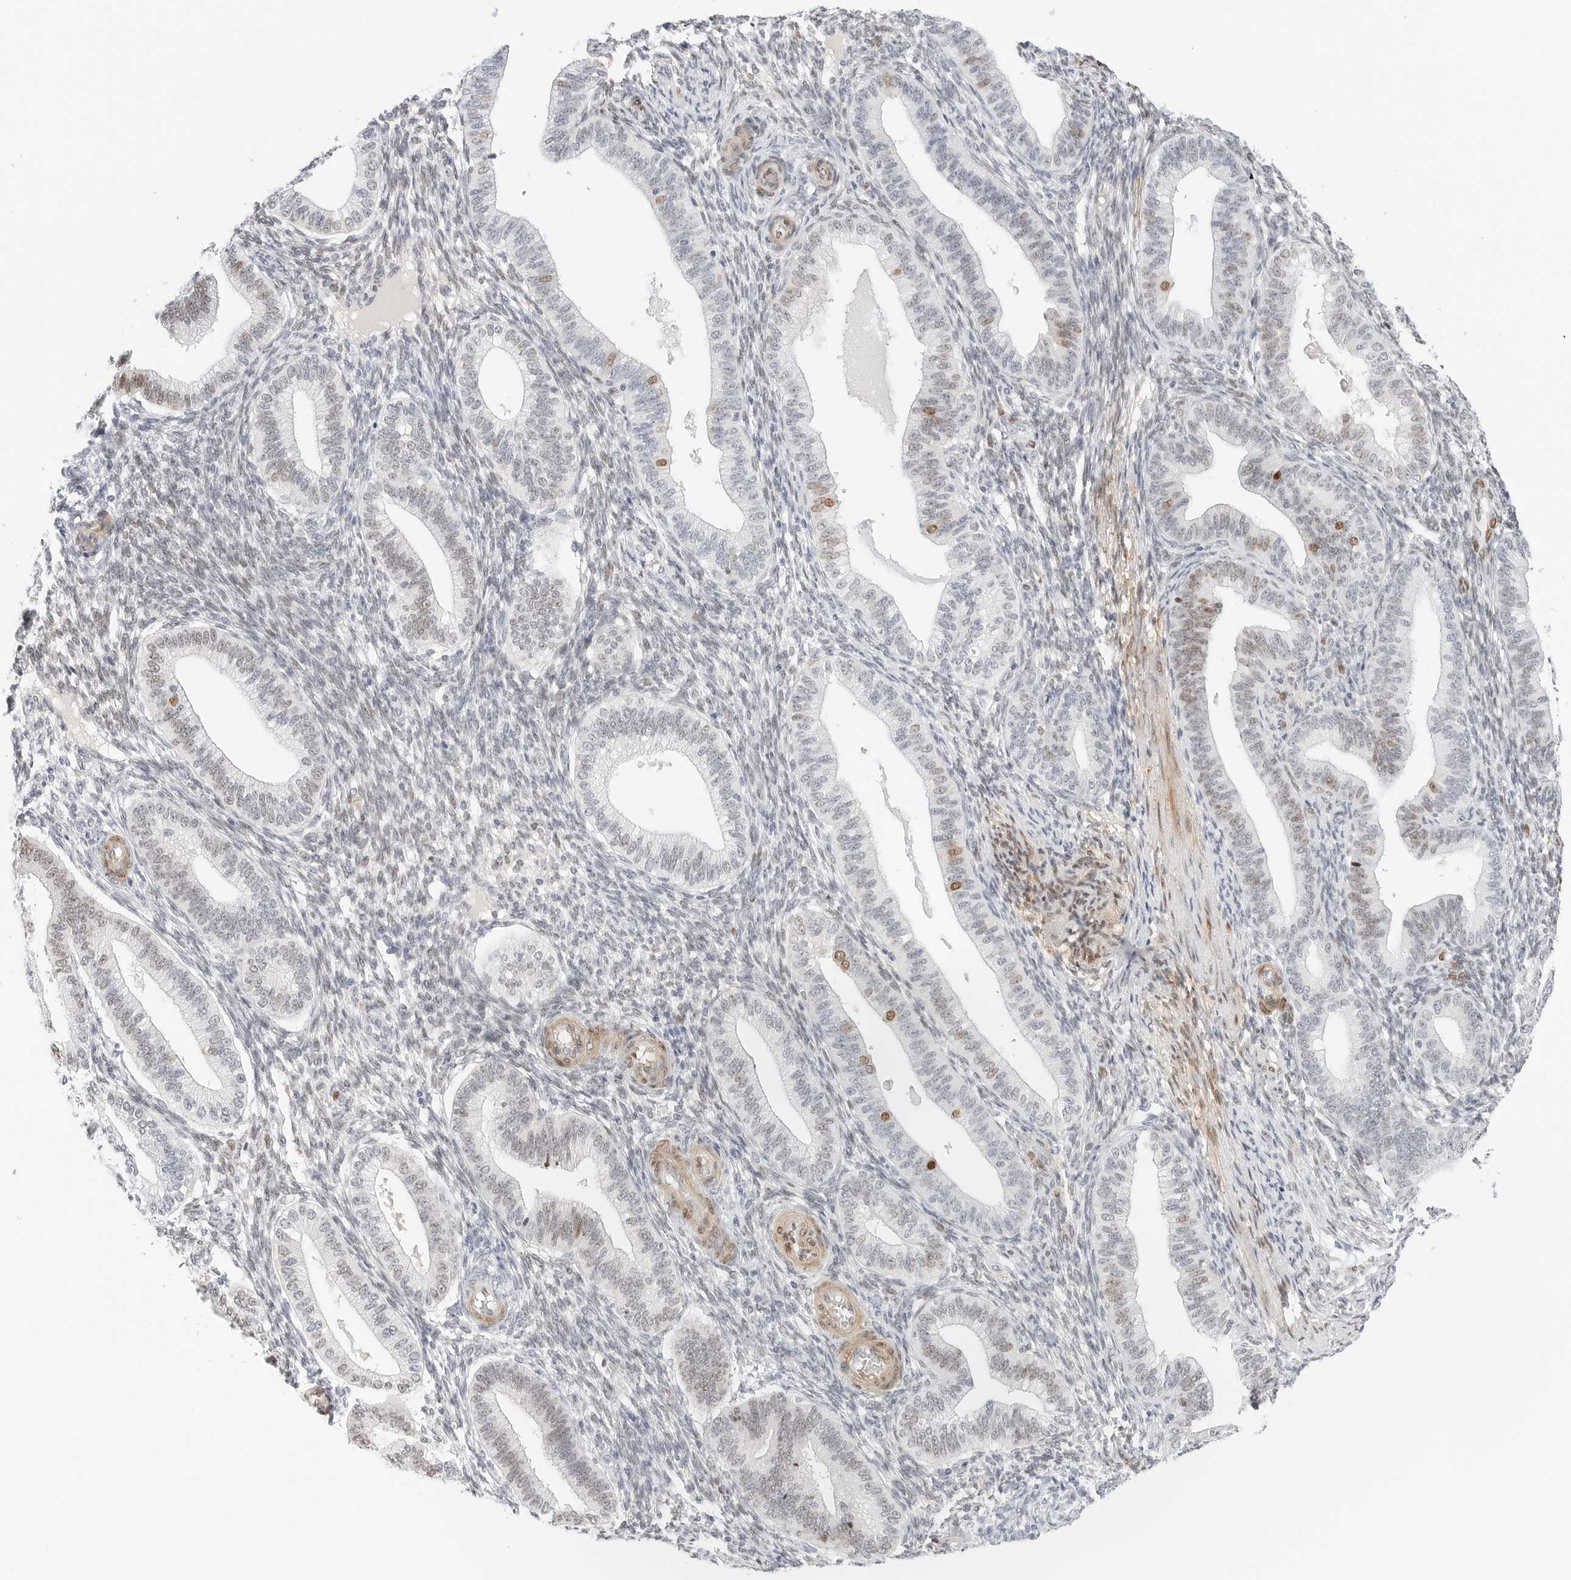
{"staining": {"intensity": "negative", "quantity": "none", "location": "none"}, "tissue": "endometrium", "cell_type": "Cells in endometrial stroma", "image_type": "normal", "snomed": [{"axis": "morphology", "description": "Normal tissue, NOS"}, {"axis": "topography", "description": "Endometrium"}], "caption": "Cells in endometrial stroma show no significant positivity in unremarkable endometrium. The staining was performed using DAB (3,3'-diaminobenzidine) to visualize the protein expression in brown, while the nuclei were stained in blue with hematoxylin (Magnification: 20x).", "gene": "SPIDR", "patient": {"sex": "female", "age": 39}}